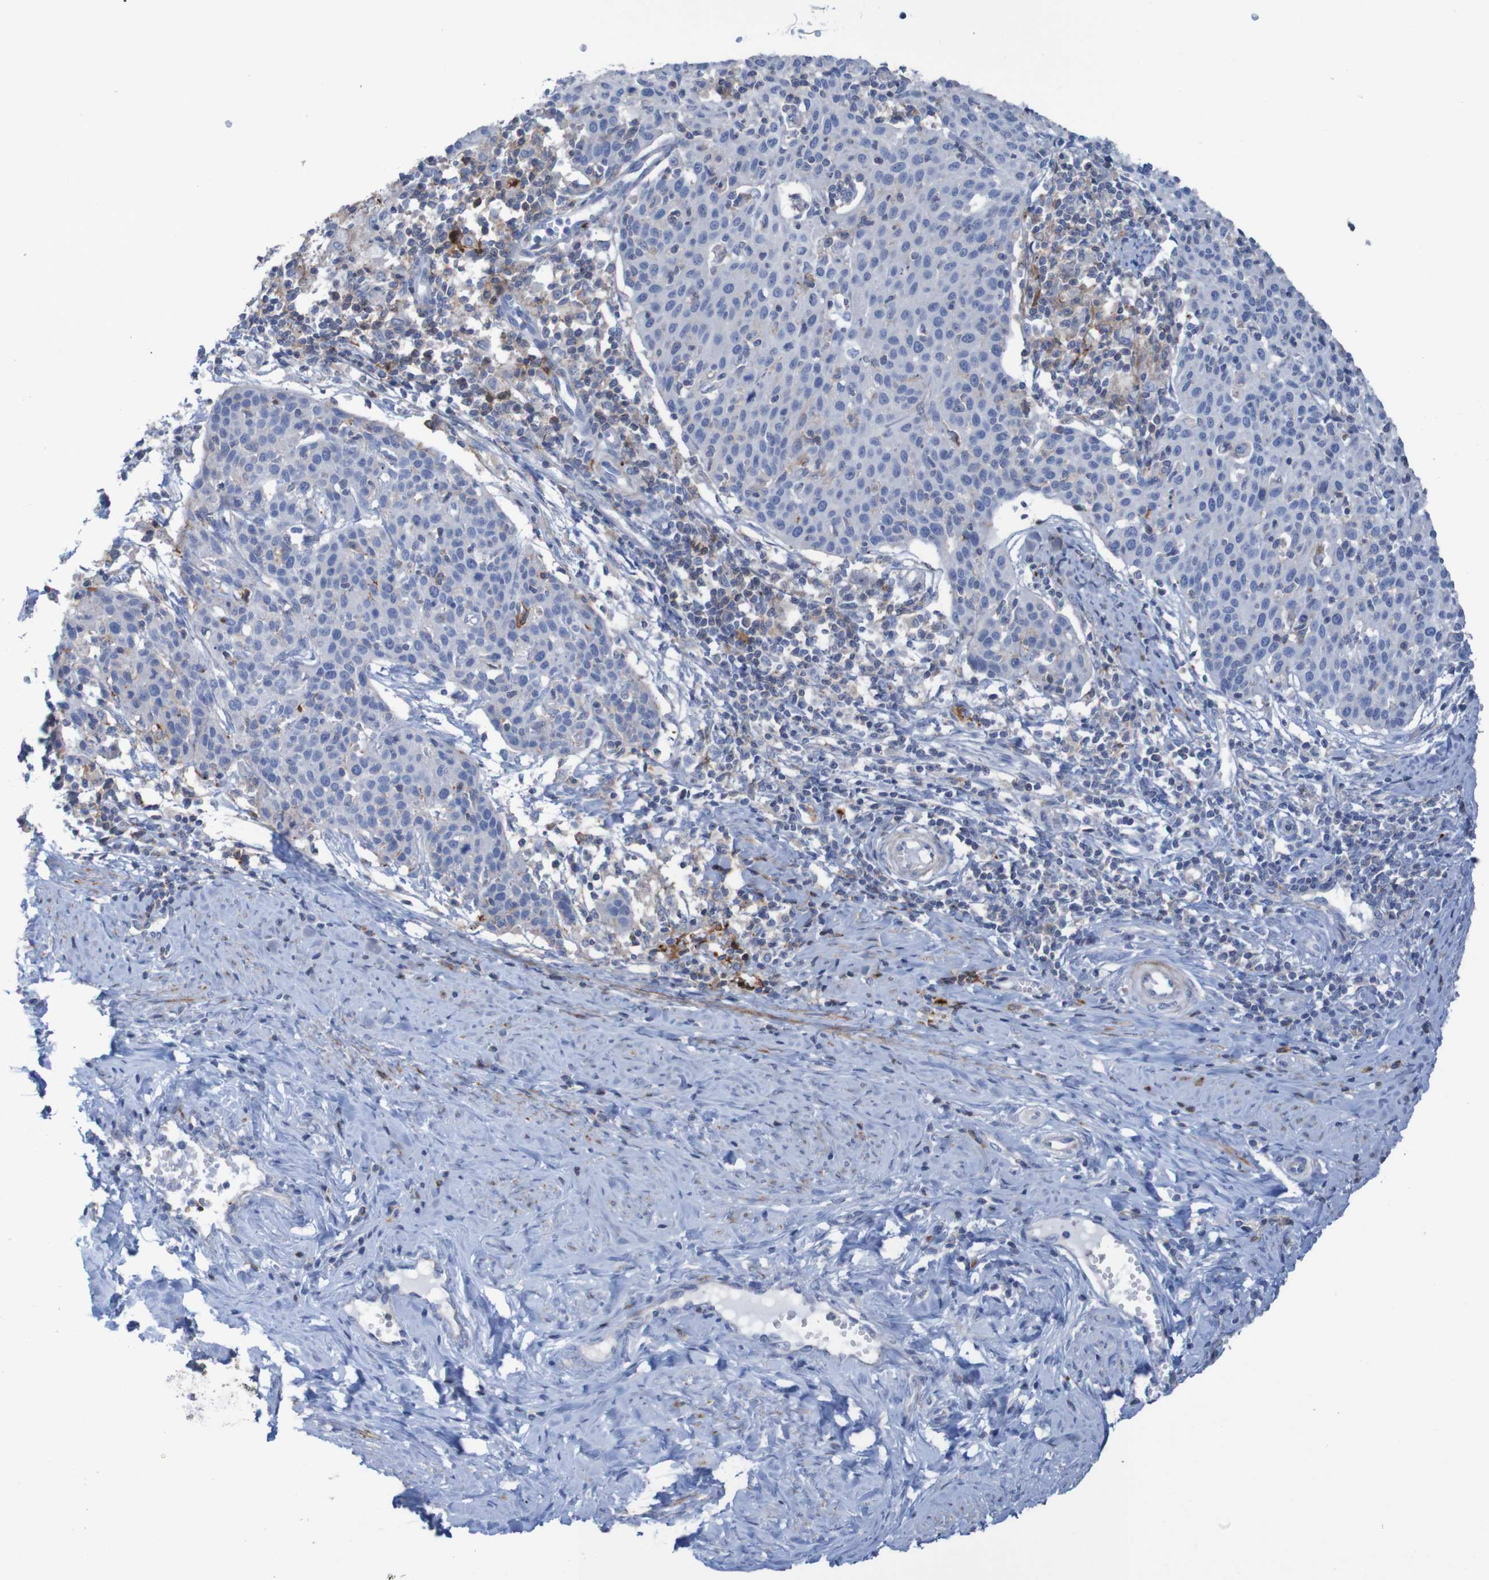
{"staining": {"intensity": "weak", "quantity": "<25%", "location": "cytoplasmic/membranous"}, "tissue": "cervical cancer", "cell_type": "Tumor cells", "image_type": "cancer", "snomed": [{"axis": "morphology", "description": "Squamous cell carcinoma, NOS"}, {"axis": "topography", "description": "Cervix"}], "caption": "Immunohistochemistry (IHC) of cervical cancer (squamous cell carcinoma) reveals no positivity in tumor cells.", "gene": "RNF182", "patient": {"sex": "female", "age": 38}}